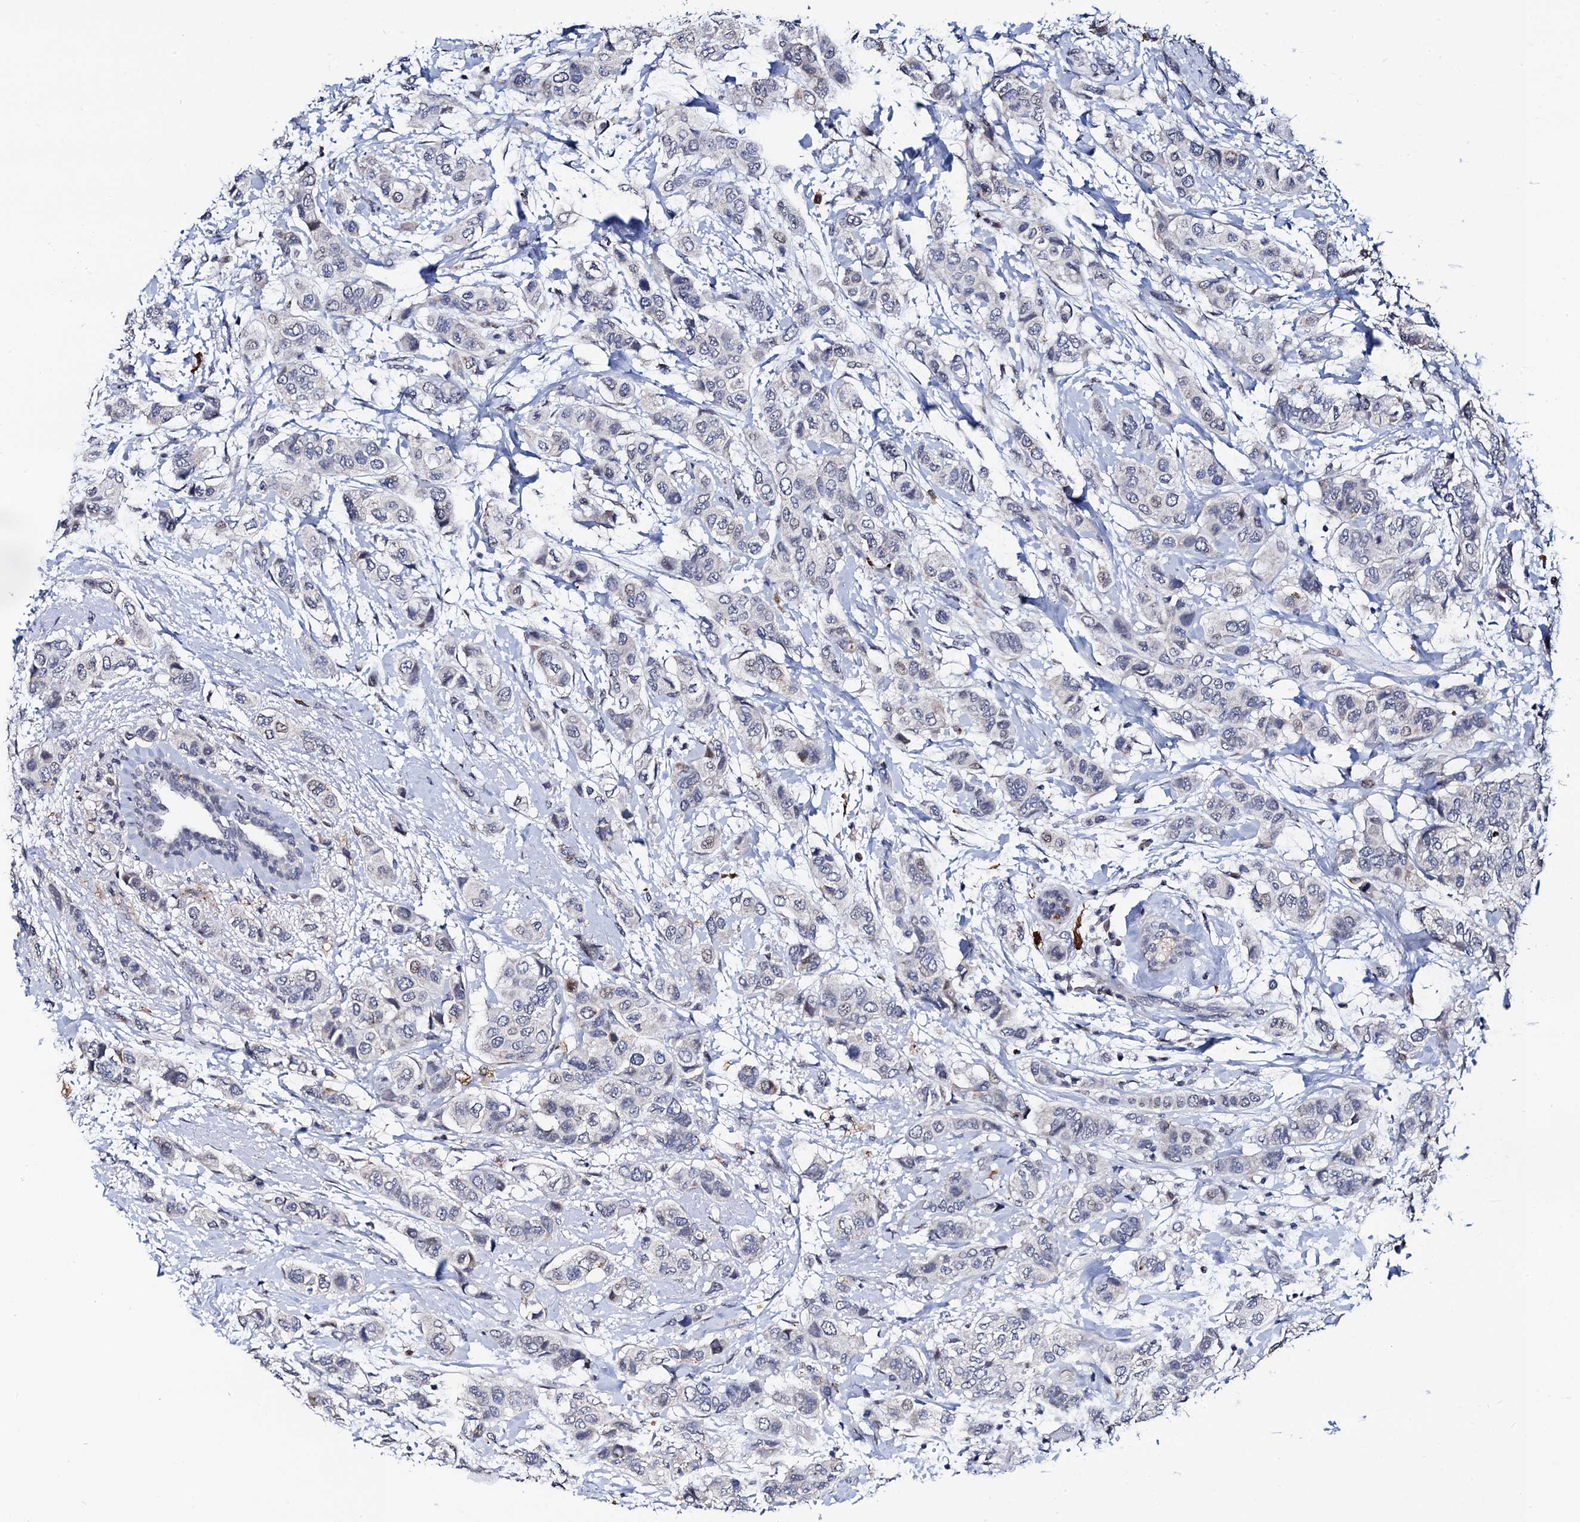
{"staining": {"intensity": "negative", "quantity": "none", "location": "none"}, "tissue": "breast cancer", "cell_type": "Tumor cells", "image_type": "cancer", "snomed": [{"axis": "morphology", "description": "Lobular carcinoma"}, {"axis": "topography", "description": "Breast"}], "caption": "Tumor cells are negative for protein expression in human breast cancer (lobular carcinoma).", "gene": "FAM222A", "patient": {"sex": "female", "age": 51}}